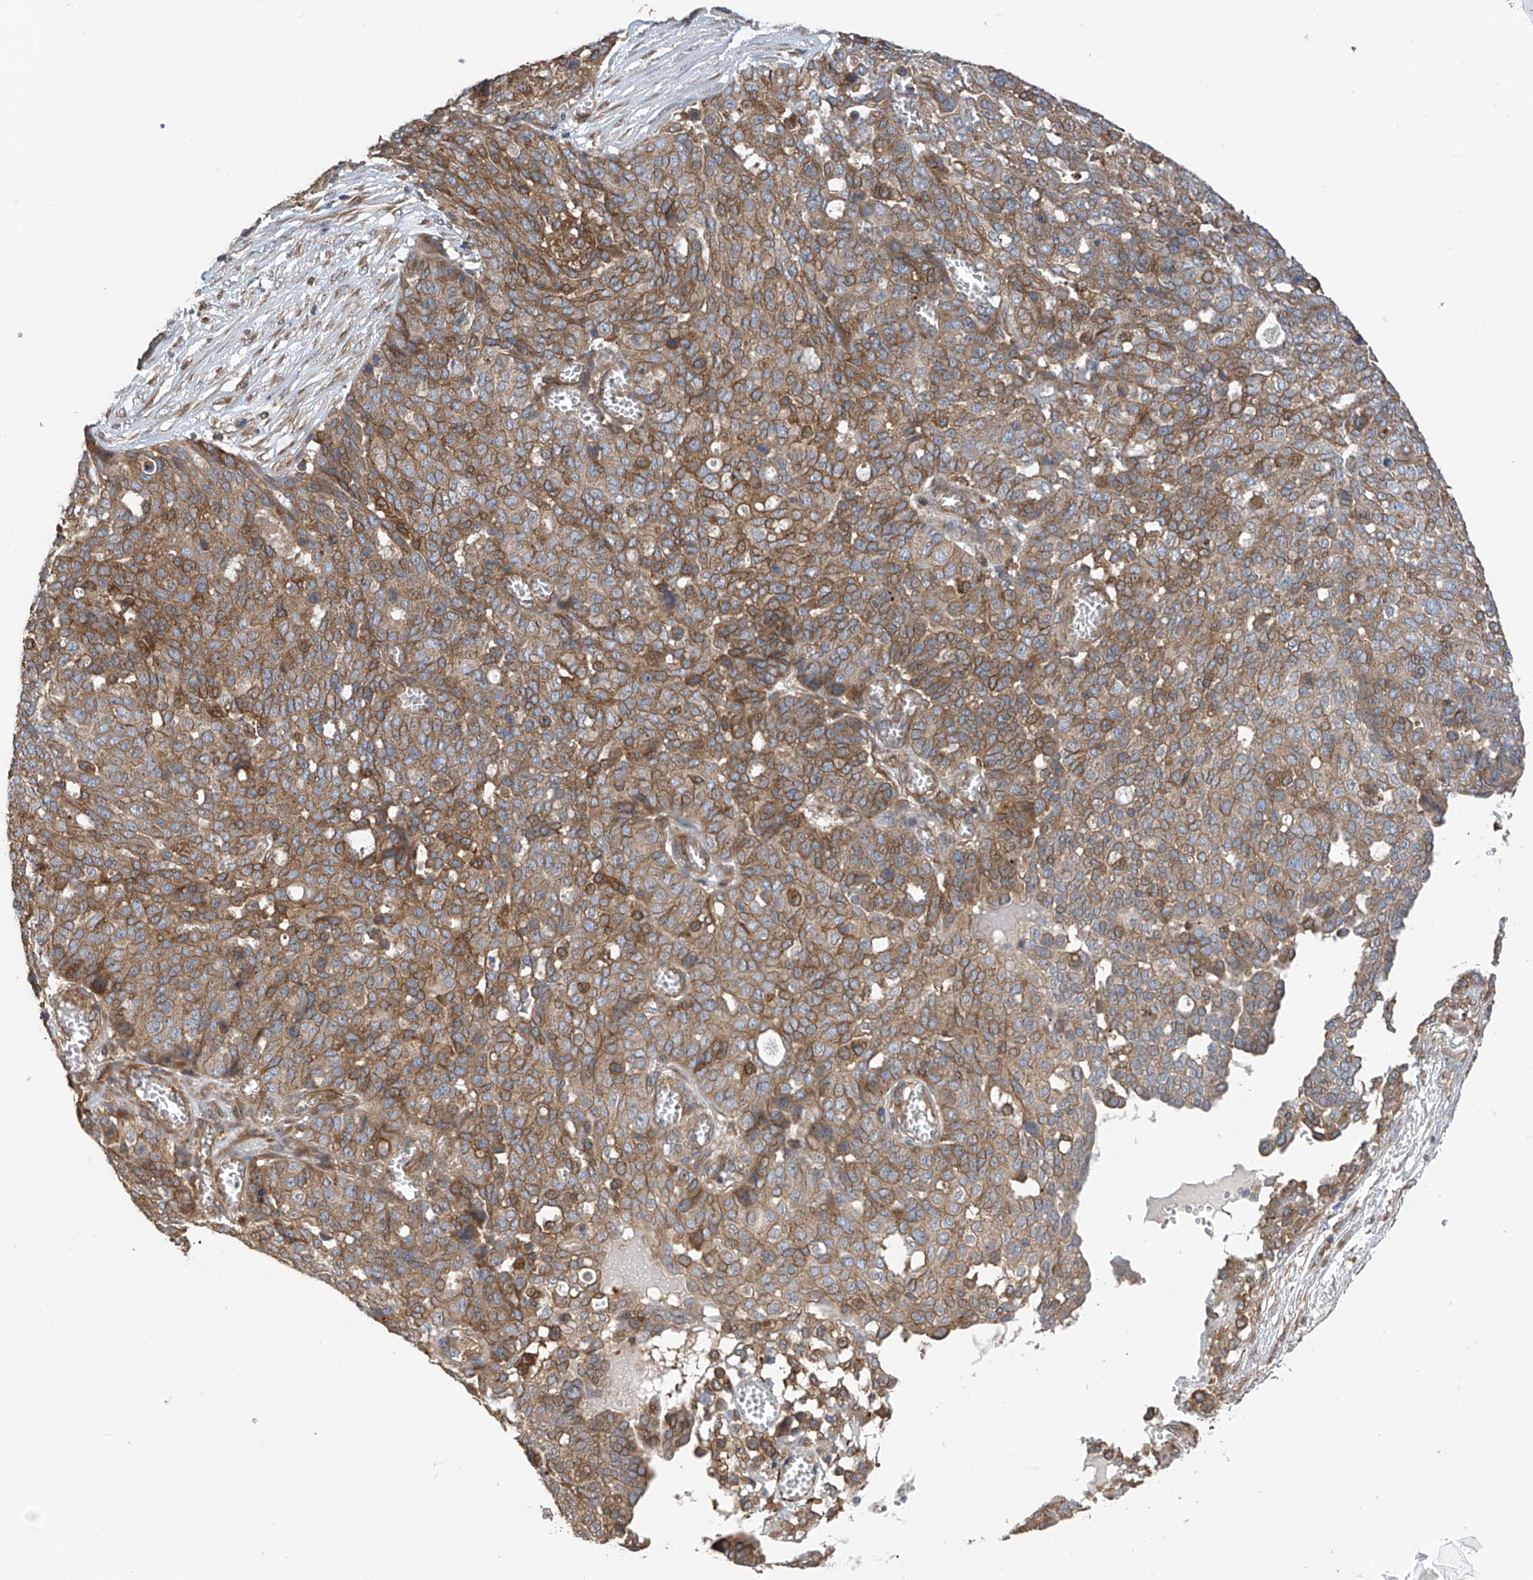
{"staining": {"intensity": "moderate", "quantity": ">75%", "location": "cytoplasmic/membranous"}, "tissue": "ovarian cancer", "cell_type": "Tumor cells", "image_type": "cancer", "snomed": [{"axis": "morphology", "description": "Cystadenocarcinoma, serous, NOS"}, {"axis": "topography", "description": "Soft tissue"}, {"axis": "topography", "description": "Ovary"}], "caption": "Ovarian cancer stained with DAB immunohistochemistry (IHC) exhibits medium levels of moderate cytoplasmic/membranous positivity in approximately >75% of tumor cells. (brown staining indicates protein expression, while blue staining denotes nuclei).", "gene": "CHPF", "patient": {"sex": "female", "age": 57}}